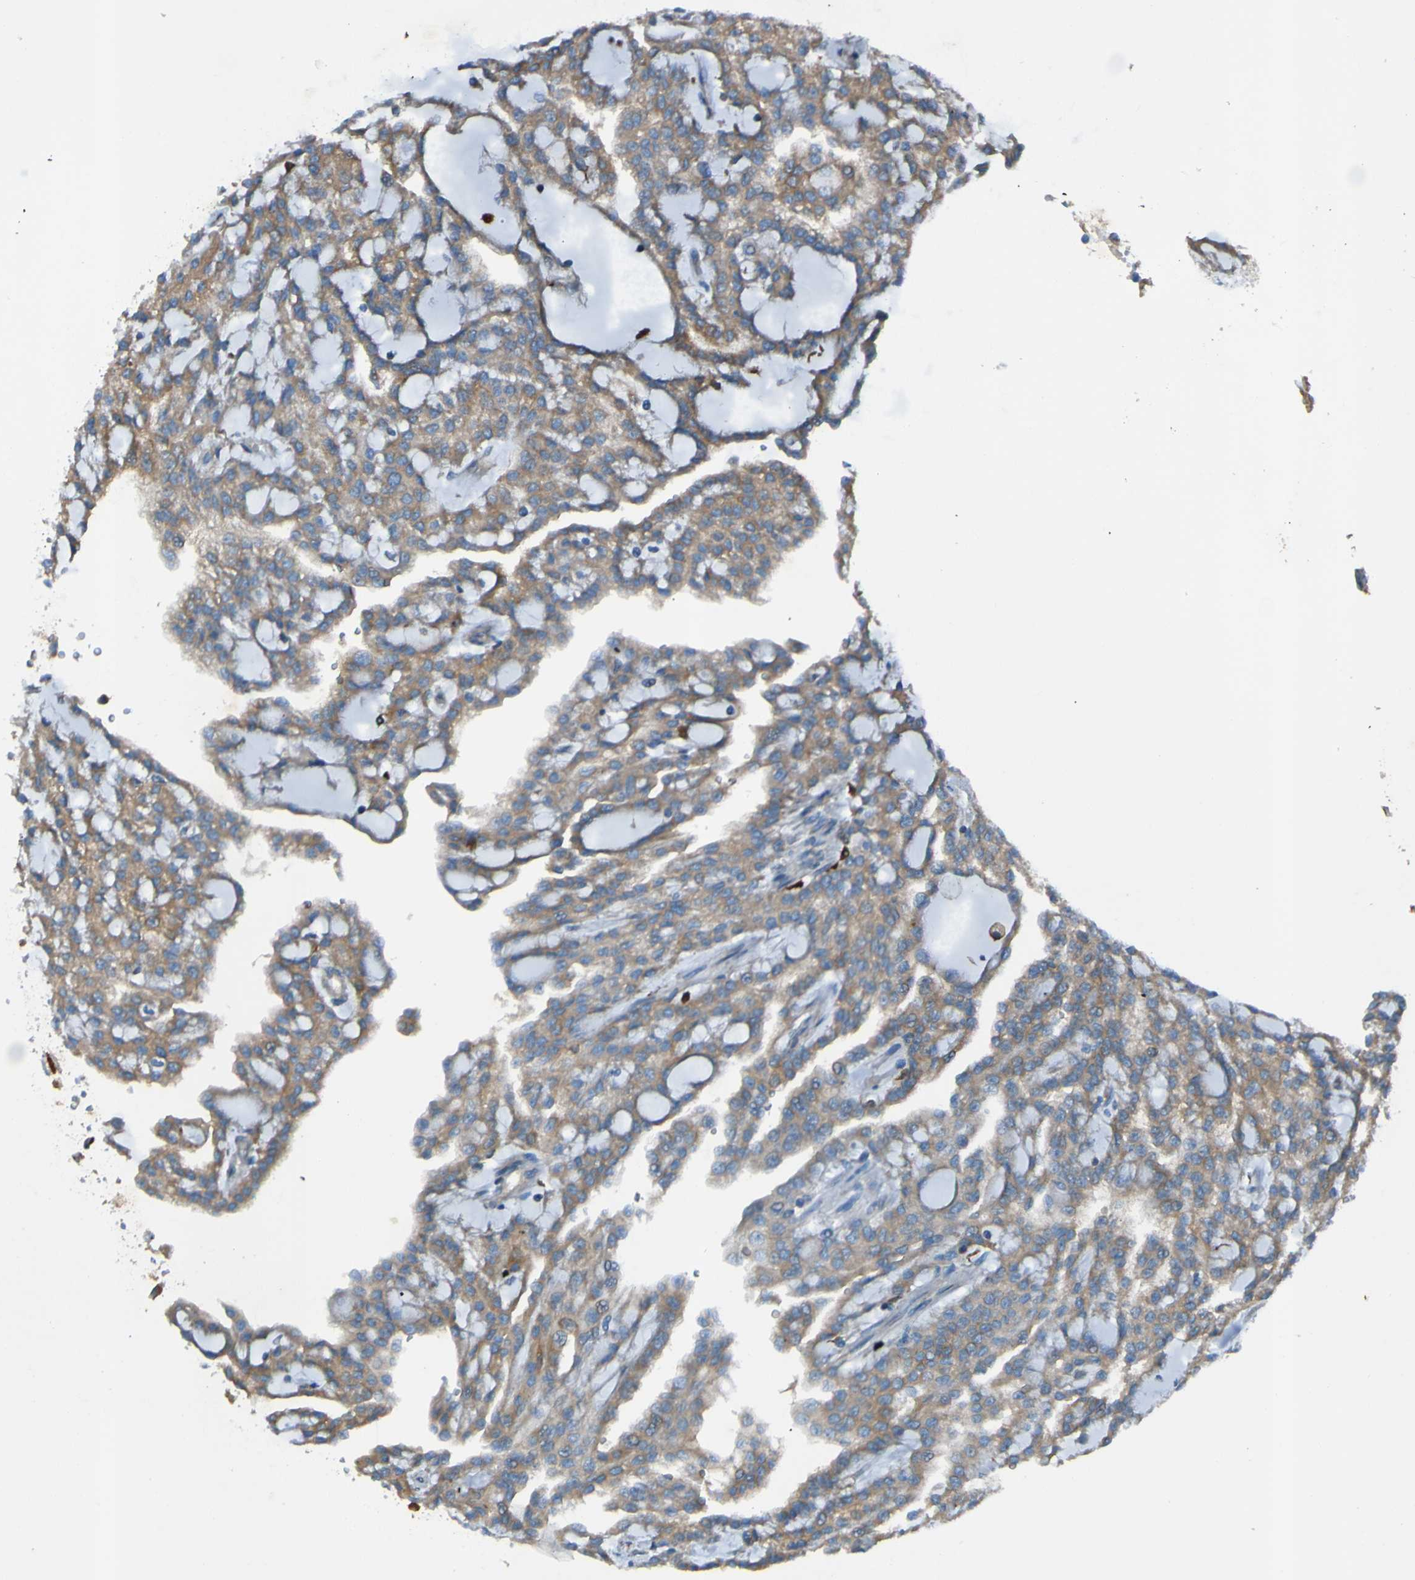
{"staining": {"intensity": "moderate", "quantity": ">75%", "location": "cytoplasmic/membranous"}, "tissue": "renal cancer", "cell_type": "Tumor cells", "image_type": "cancer", "snomed": [{"axis": "morphology", "description": "Adenocarcinoma, NOS"}, {"axis": "topography", "description": "Kidney"}], "caption": "This photomicrograph shows renal cancer (adenocarcinoma) stained with IHC to label a protein in brown. The cytoplasmic/membranous of tumor cells show moderate positivity for the protein. Nuclei are counter-stained blue.", "gene": "RAB5B", "patient": {"sex": "male", "age": 63}}